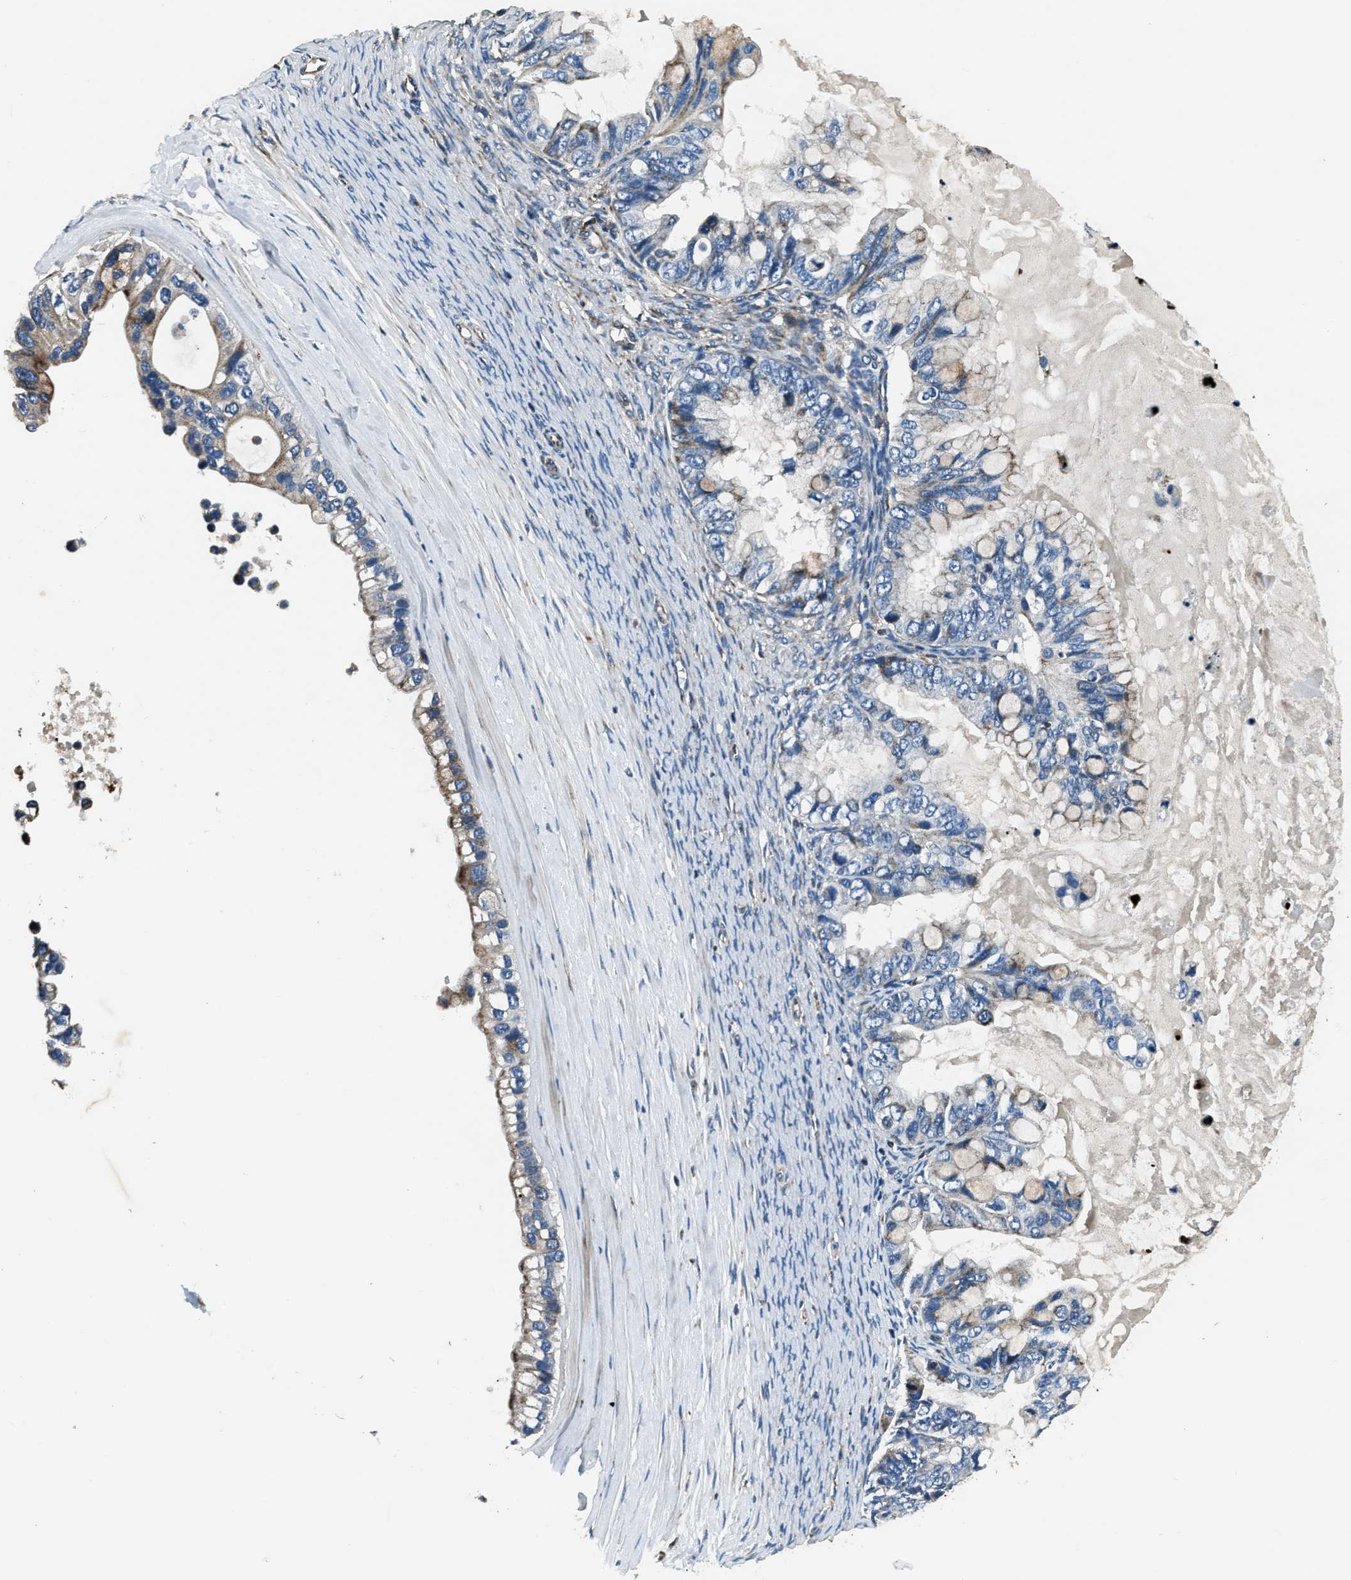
{"staining": {"intensity": "weak", "quantity": "<25%", "location": "cytoplasmic/membranous"}, "tissue": "ovarian cancer", "cell_type": "Tumor cells", "image_type": "cancer", "snomed": [{"axis": "morphology", "description": "Cystadenocarcinoma, mucinous, NOS"}, {"axis": "topography", "description": "Ovary"}], "caption": "There is no significant staining in tumor cells of ovarian cancer.", "gene": "OGDH", "patient": {"sex": "female", "age": 80}}